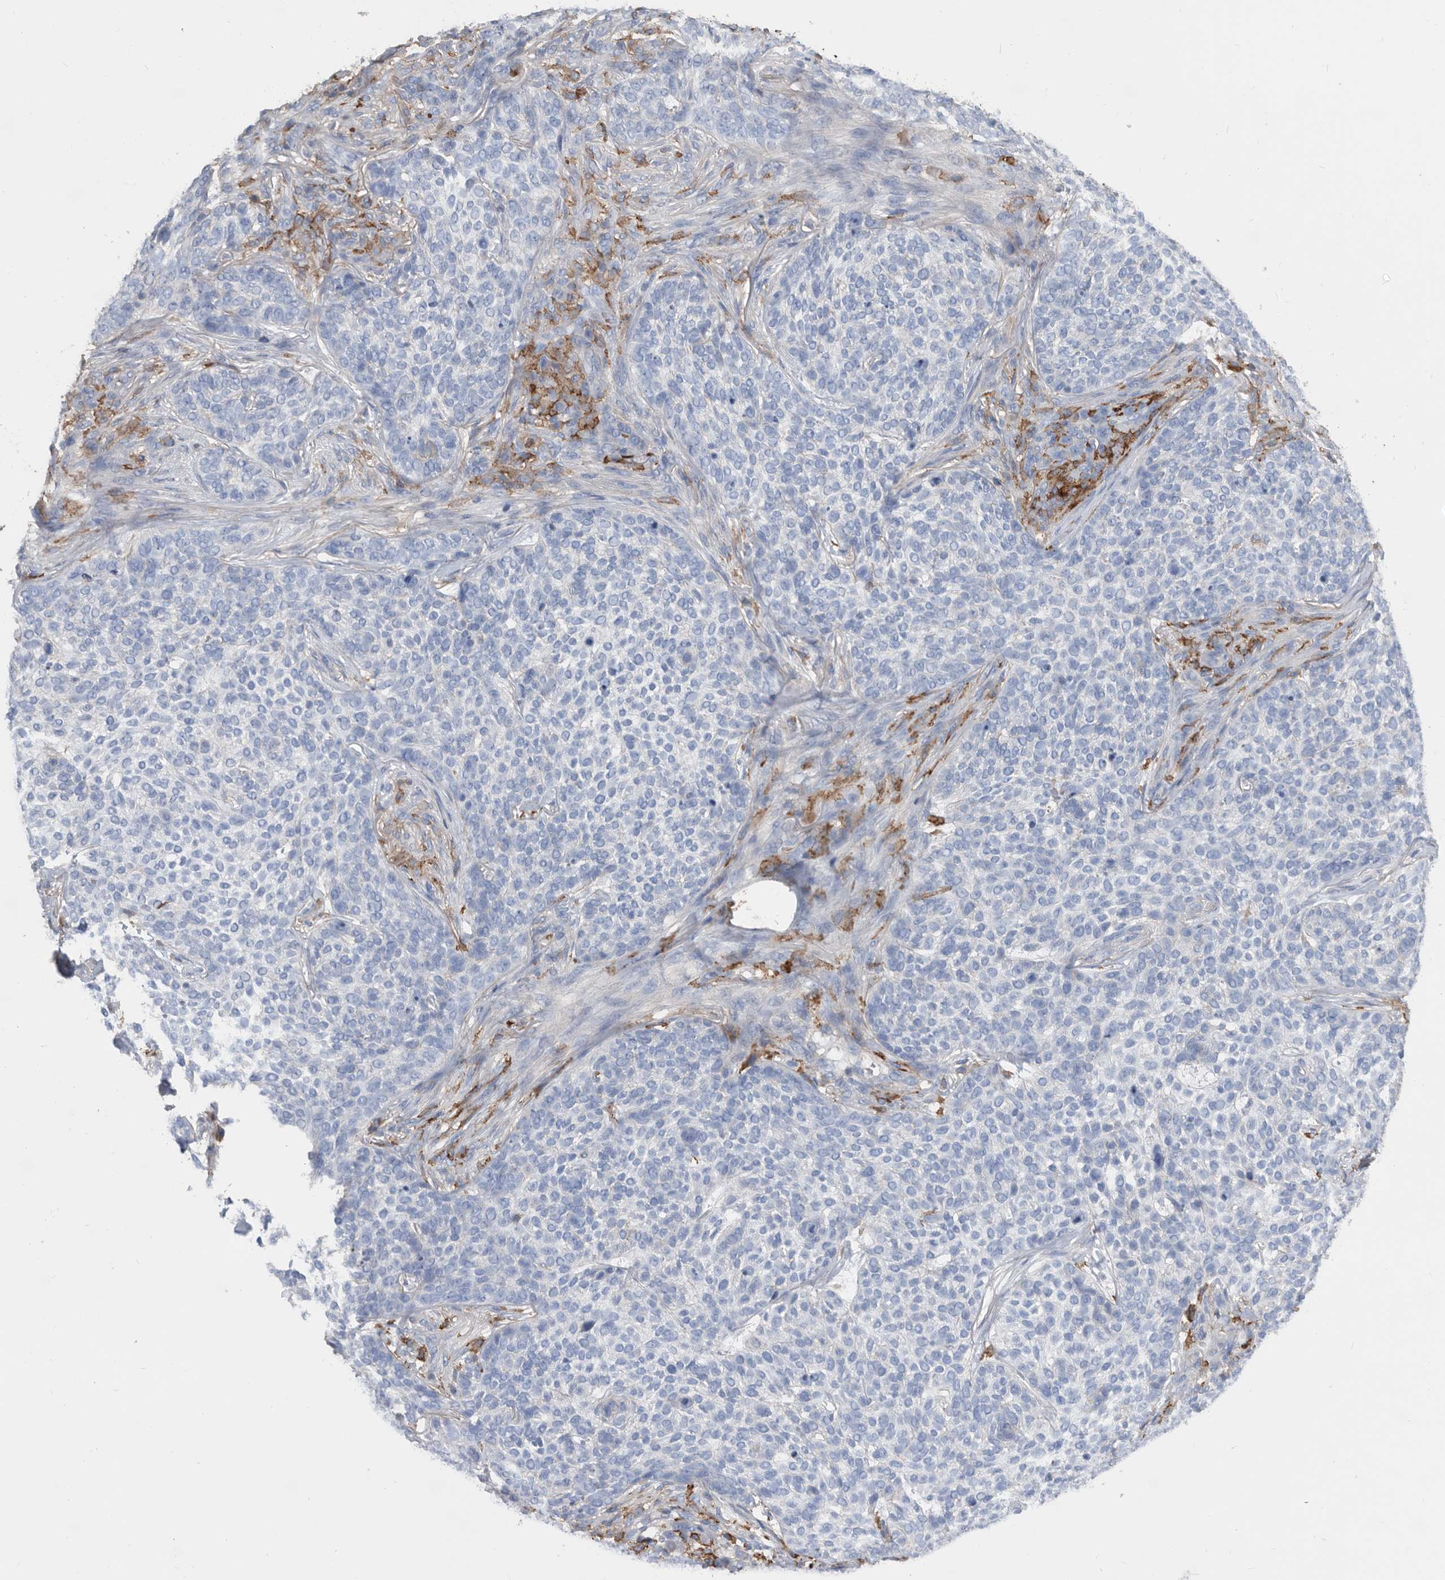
{"staining": {"intensity": "negative", "quantity": "none", "location": "none"}, "tissue": "skin cancer", "cell_type": "Tumor cells", "image_type": "cancer", "snomed": [{"axis": "morphology", "description": "Basal cell carcinoma"}, {"axis": "topography", "description": "Skin"}], "caption": "DAB (3,3'-diaminobenzidine) immunohistochemical staining of human skin basal cell carcinoma displays no significant positivity in tumor cells.", "gene": "MS4A4A", "patient": {"sex": "female", "age": 64}}